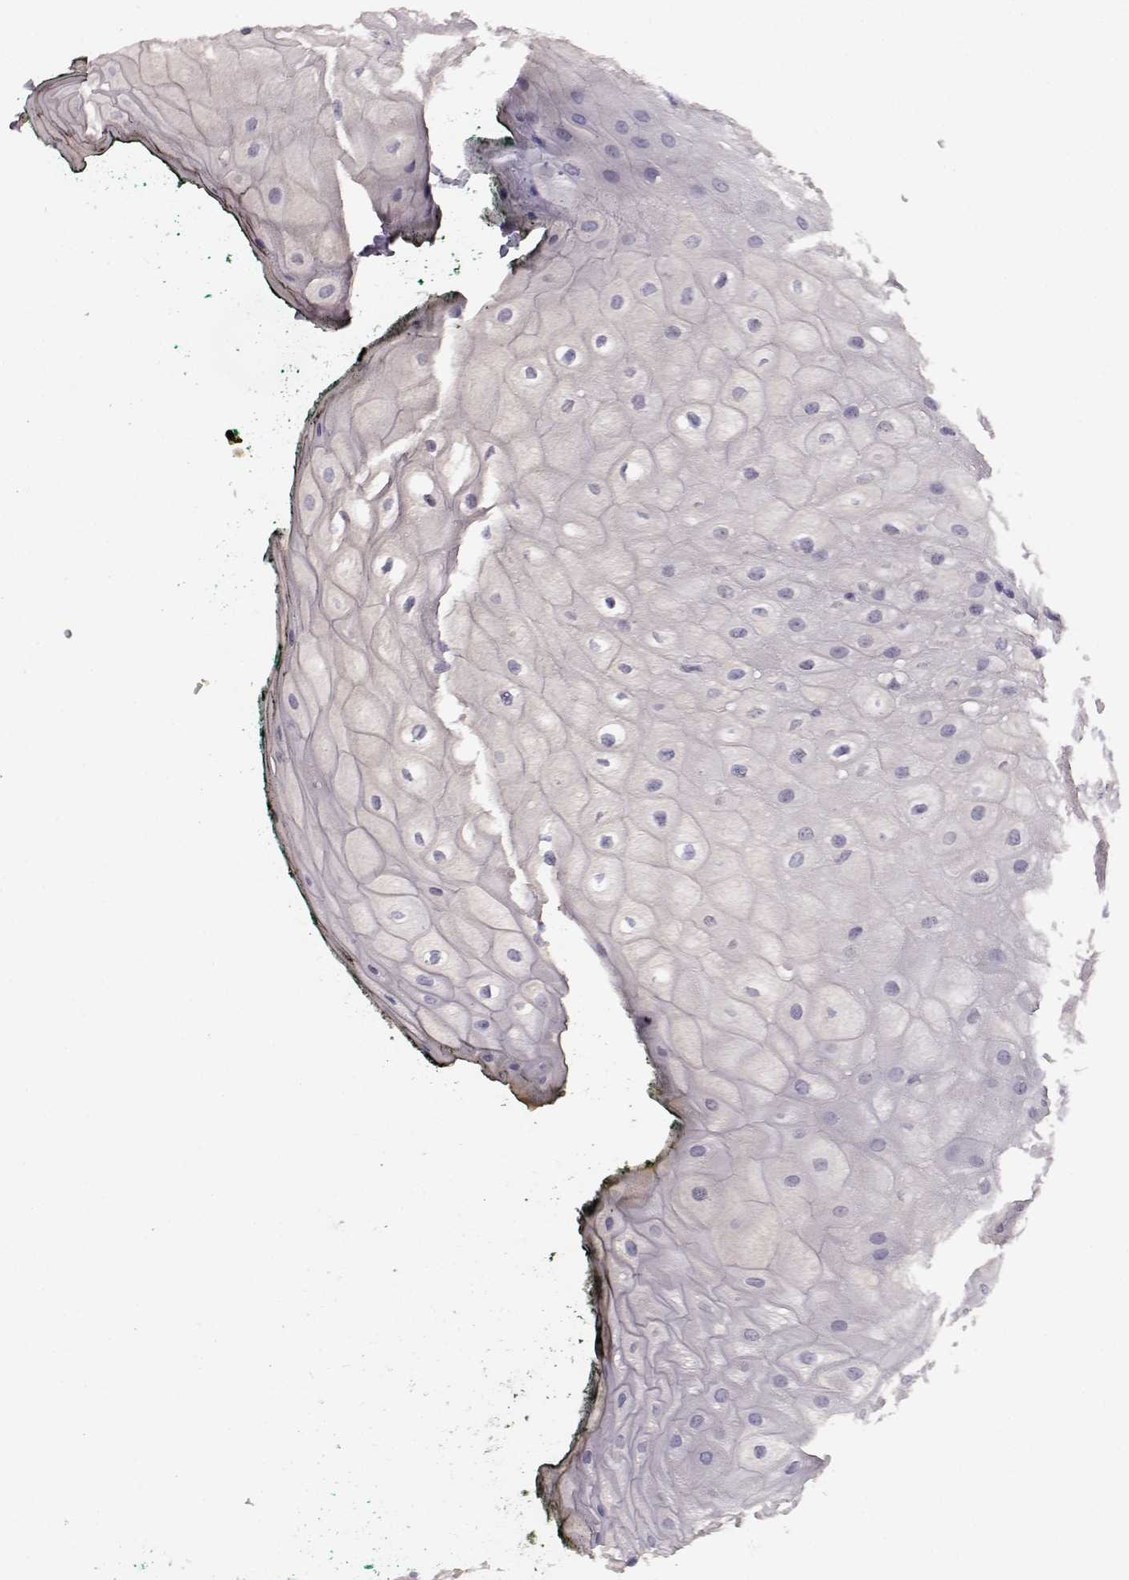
{"staining": {"intensity": "negative", "quantity": "none", "location": "none"}, "tissue": "oral mucosa", "cell_type": "Squamous epithelial cells", "image_type": "normal", "snomed": [{"axis": "morphology", "description": "Normal tissue, NOS"}, {"axis": "topography", "description": "Oral tissue"}, {"axis": "topography", "description": "Head-Neck"}], "caption": "Immunohistochemistry (IHC) photomicrograph of unremarkable oral mucosa stained for a protein (brown), which displays no expression in squamous epithelial cells.", "gene": "BFSP2", "patient": {"sex": "female", "age": 68}}